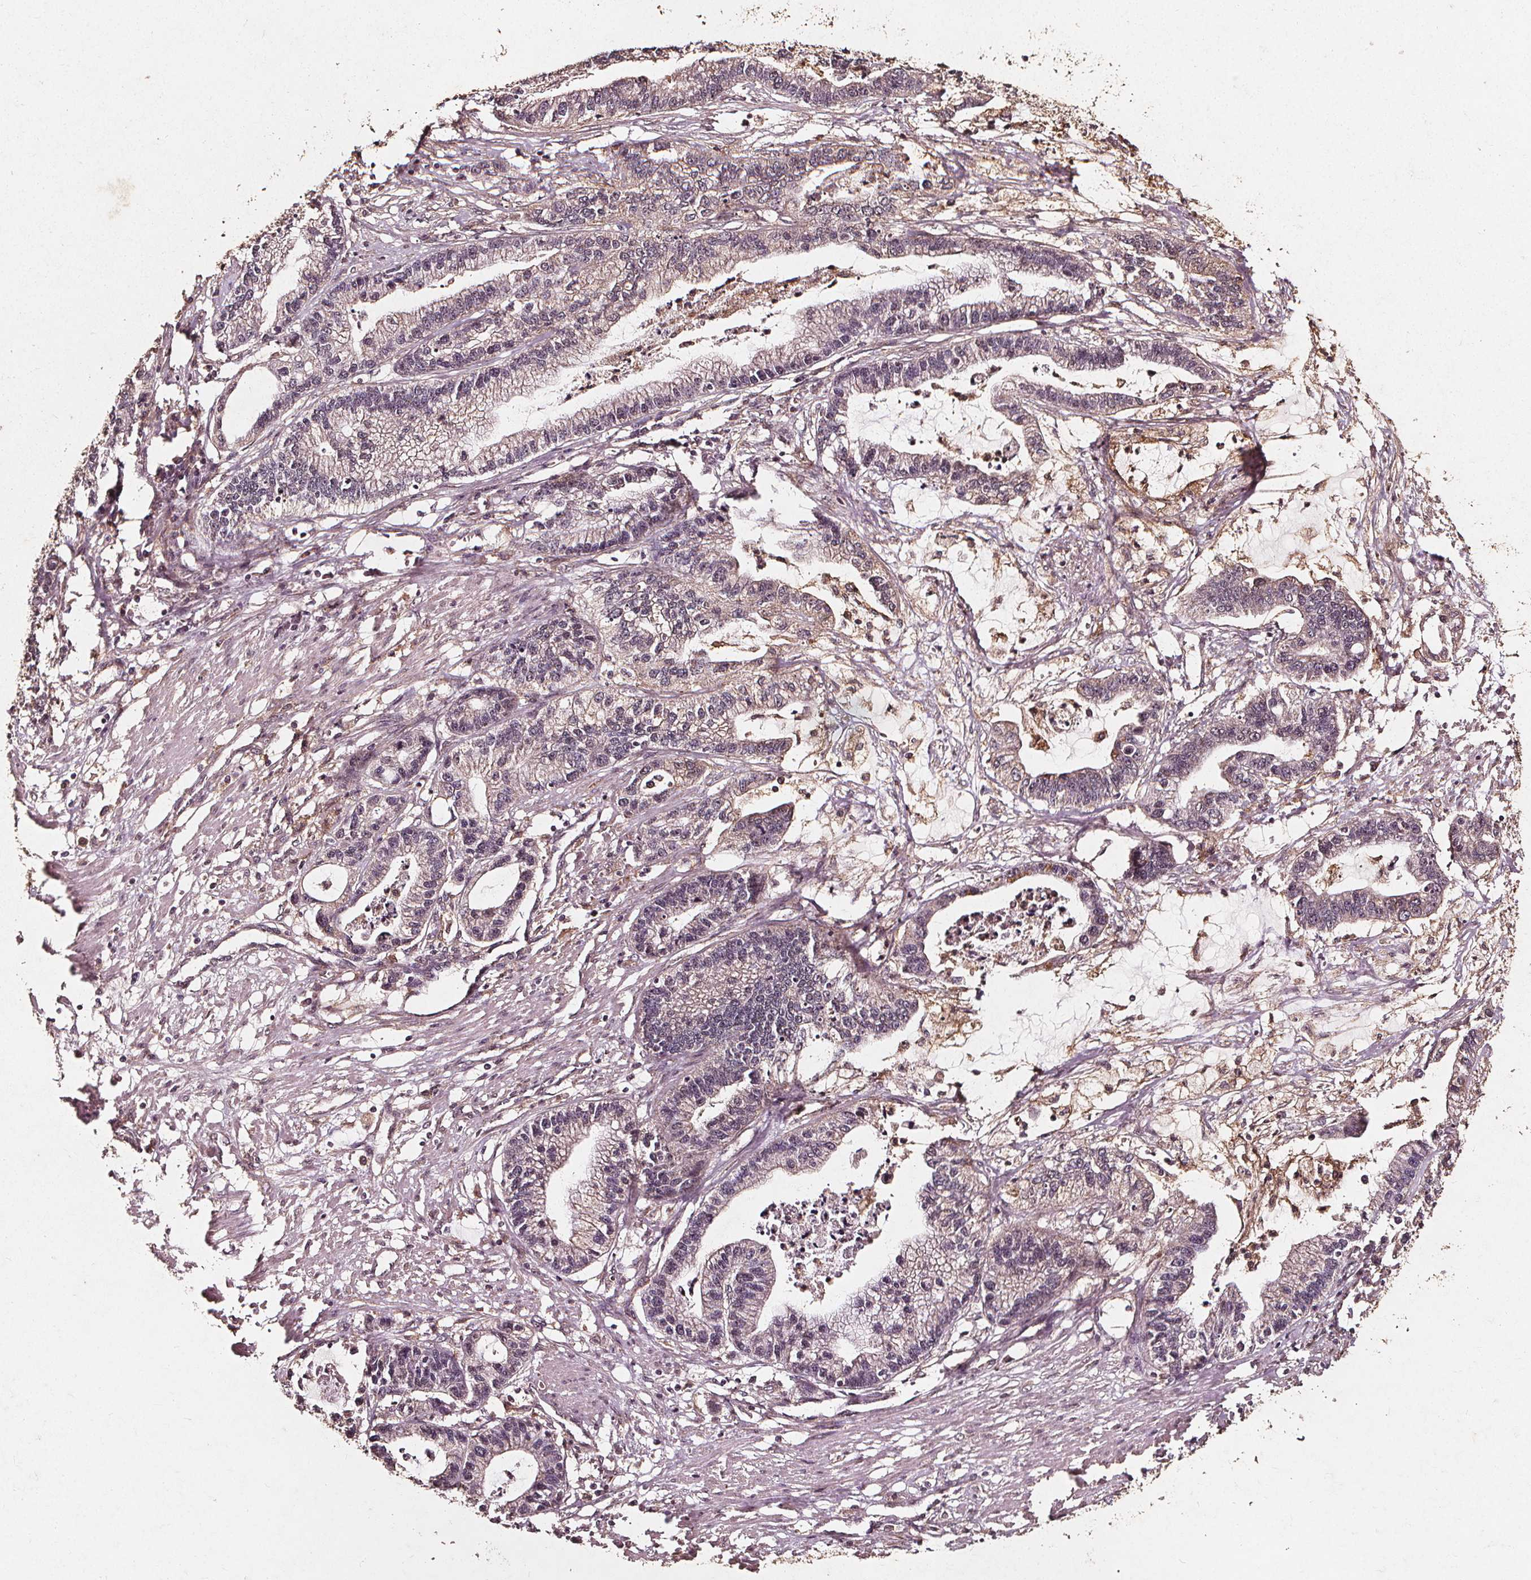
{"staining": {"intensity": "weak", "quantity": "<25%", "location": "cytoplasmic/membranous"}, "tissue": "stomach cancer", "cell_type": "Tumor cells", "image_type": "cancer", "snomed": [{"axis": "morphology", "description": "Adenocarcinoma, NOS"}, {"axis": "topography", "description": "Stomach"}], "caption": "High power microscopy photomicrograph of an immunohistochemistry (IHC) photomicrograph of stomach cancer (adenocarcinoma), revealing no significant staining in tumor cells.", "gene": "ABCA1", "patient": {"sex": "male", "age": 83}}